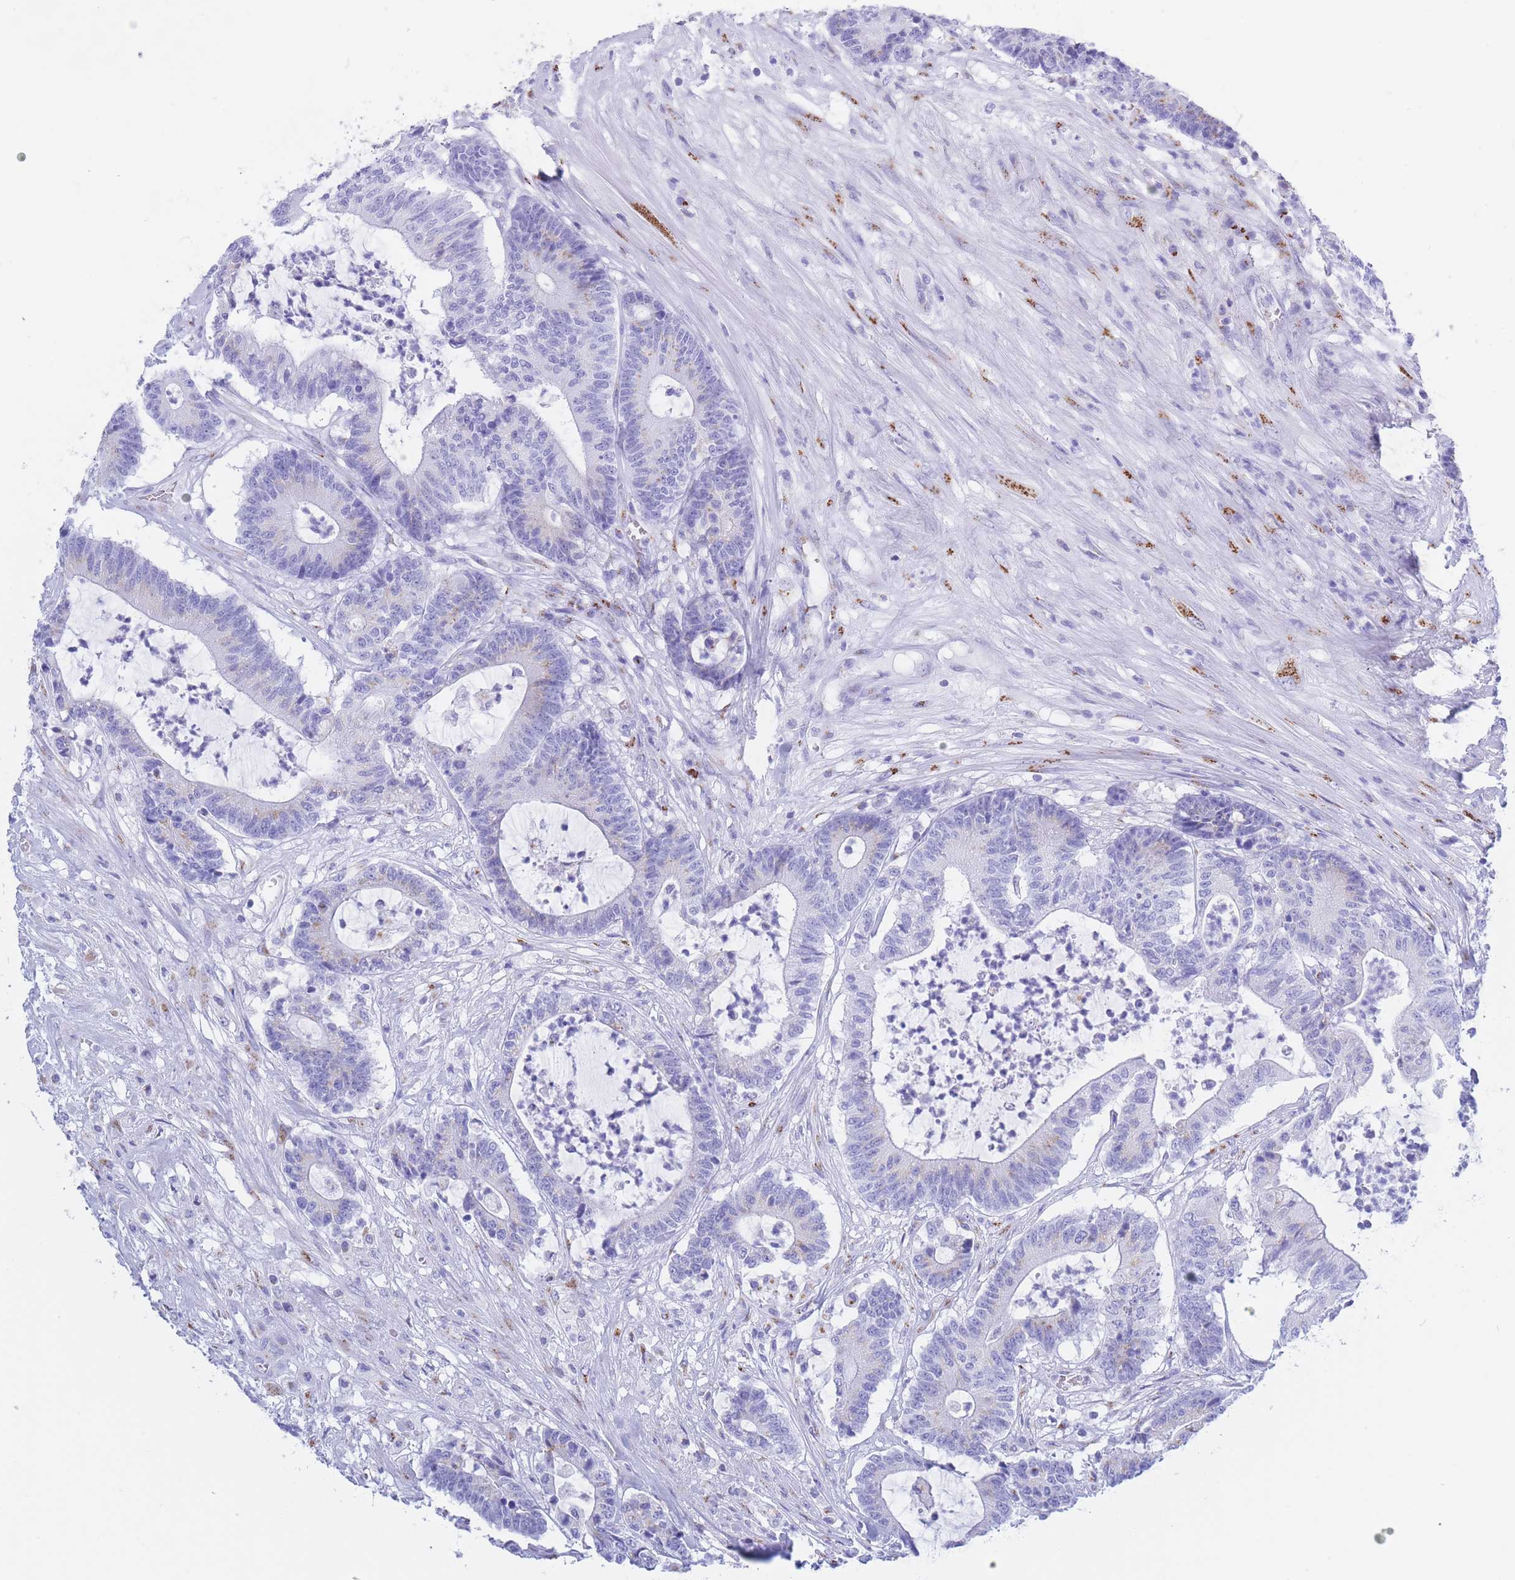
{"staining": {"intensity": "moderate", "quantity": "<25%", "location": "cytoplasmic/membranous"}, "tissue": "colorectal cancer", "cell_type": "Tumor cells", "image_type": "cancer", "snomed": [{"axis": "morphology", "description": "Adenocarcinoma, NOS"}, {"axis": "topography", "description": "Colon"}], "caption": "Moderate cytoplasmic/membranous staining is seen in about <25% of tumor cells in colorectal adenocarcinoma.", "gene": "FAM3C", "patient": {"sex": "female", "age": 84}}